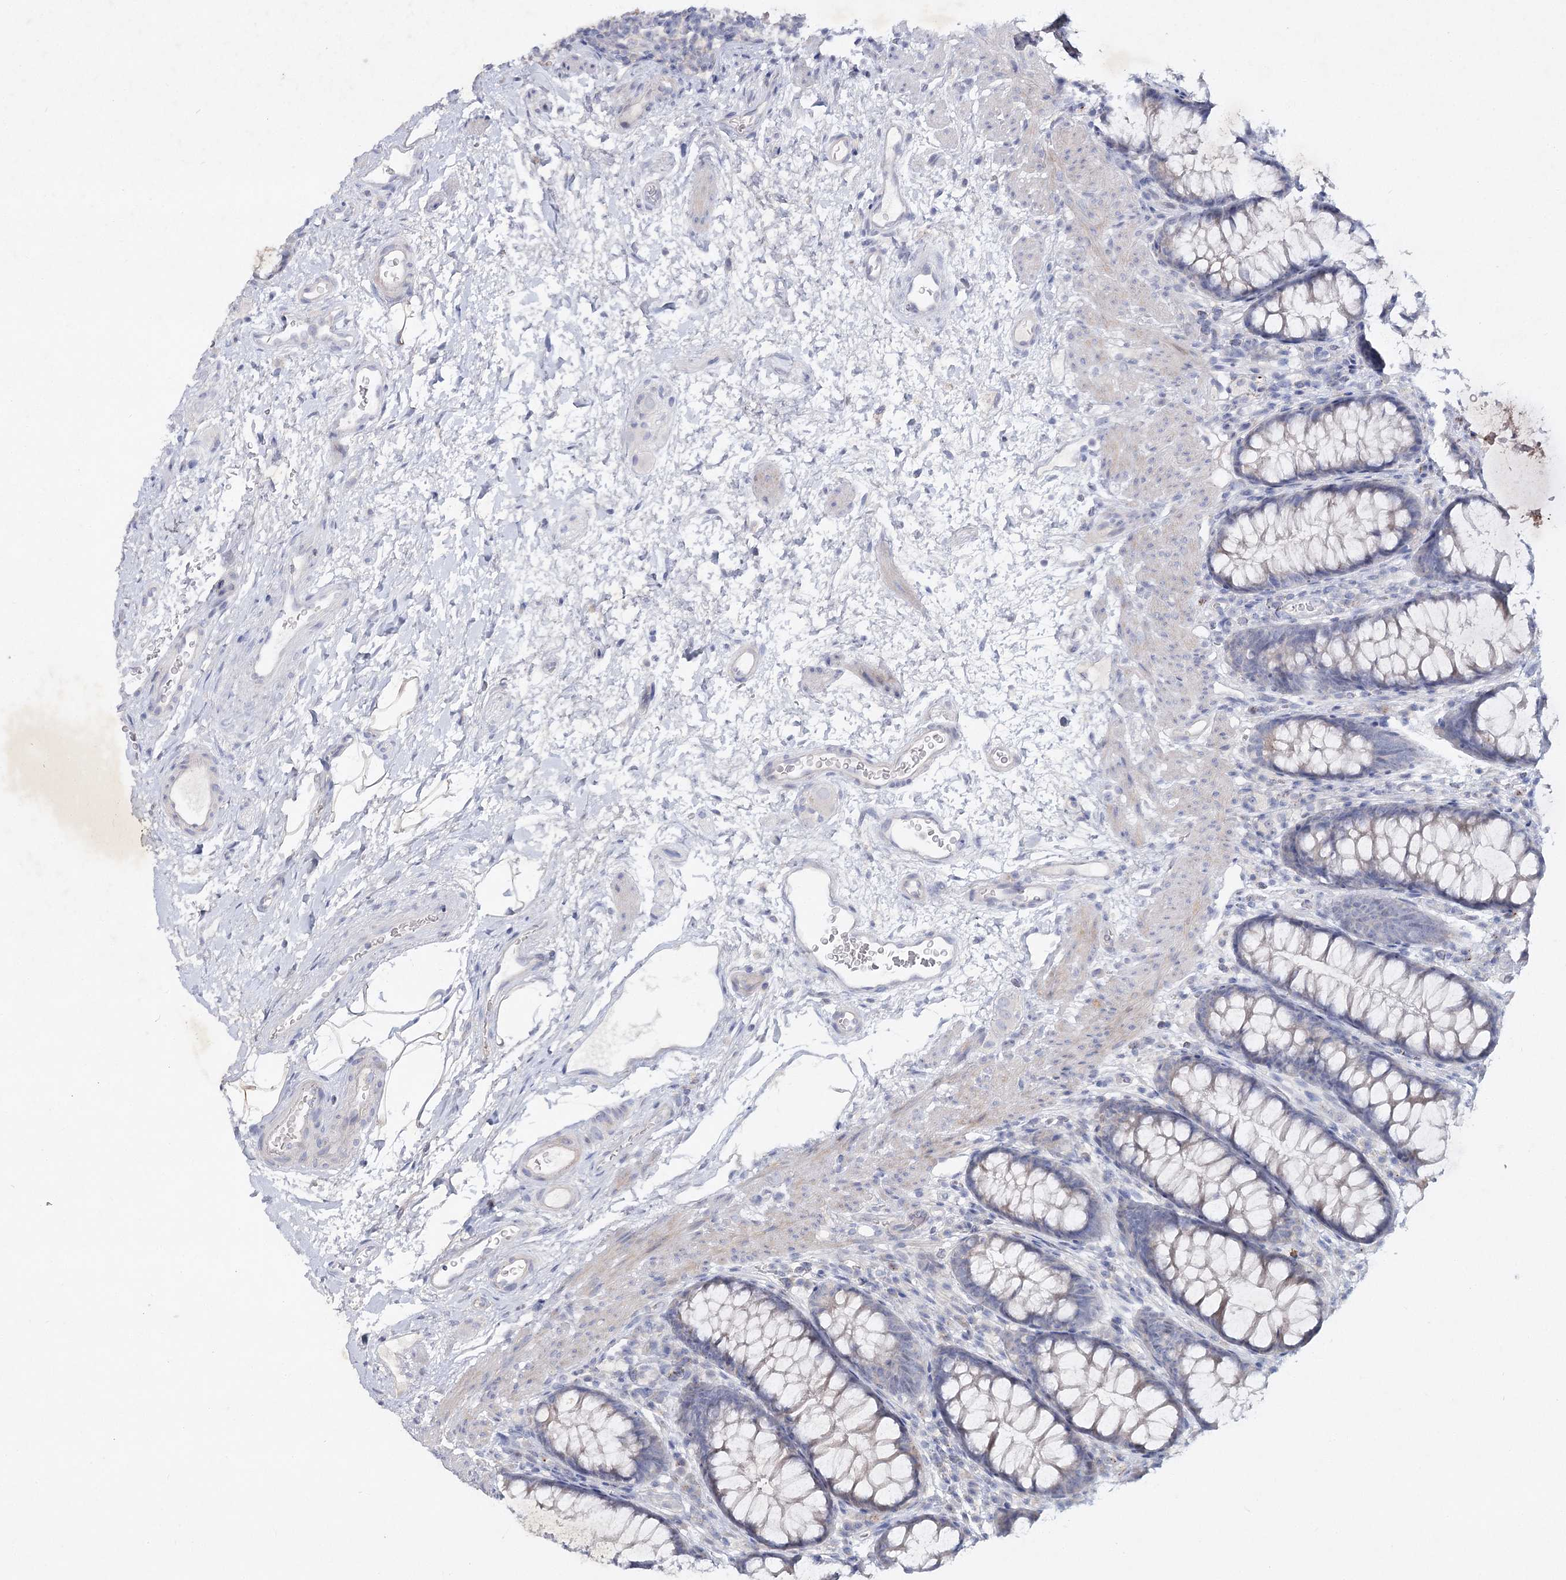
{"staining": {"intensity": "negative", "quantity": "none", "location": "none"}, "tissue": "colon", "cell_type": "Endothelial cells", "image_type": "normal", "snomed": [{"axis": "morphology", "description": "Normal tissue, NOS"}, {"axis": "topography", "description": "Colon"}], "caption": "This is a image of immunohistochemistry (IHC) staining of normal colon, which shows no expression in endothelial cells.", "gene": "MAP3K13", "patient": {"sex": "female", "age": 62}}